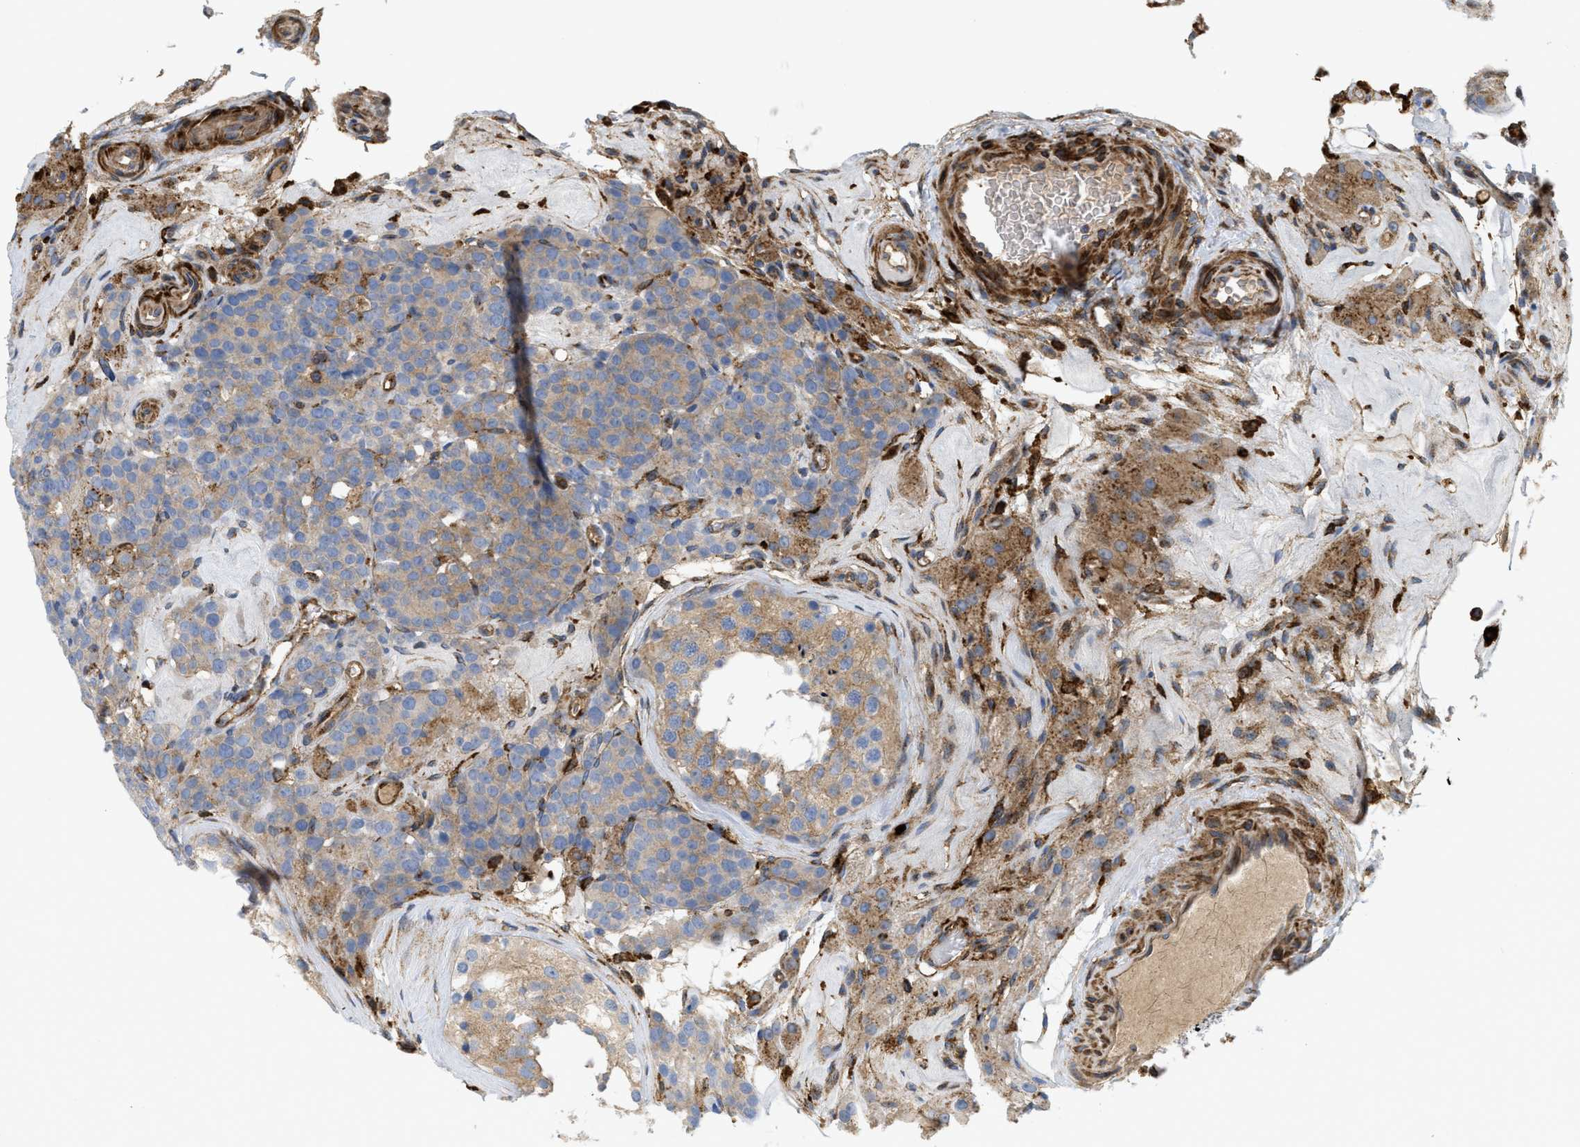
{"staining": {"intensity": "weak", "quantity": ">75%", "location": "cytoplasmic/membranous"}, "tissue": "testis cancer", "cell_type": "Tumor cells", "image_type": "cancer", "snomed": [{"axis": "morphology", "description": "Seminoma, NOS"}, {"axis": "topography", "description": "Testis"}], "caption": "High-magnification brightfield microscopy of seminoma (testis) stained with DAB (3,3'-diaminobenzidine) (brown) and counterstained with hematoxylin (blue). tumor cells exhibit weak cytoplasmic/membranous positivity is identified in about>75% of cells. (IHC, brightfield microscopy, high magnification).", "gene": "PICALM", "patient": {"sex": "male", "age": 71}}